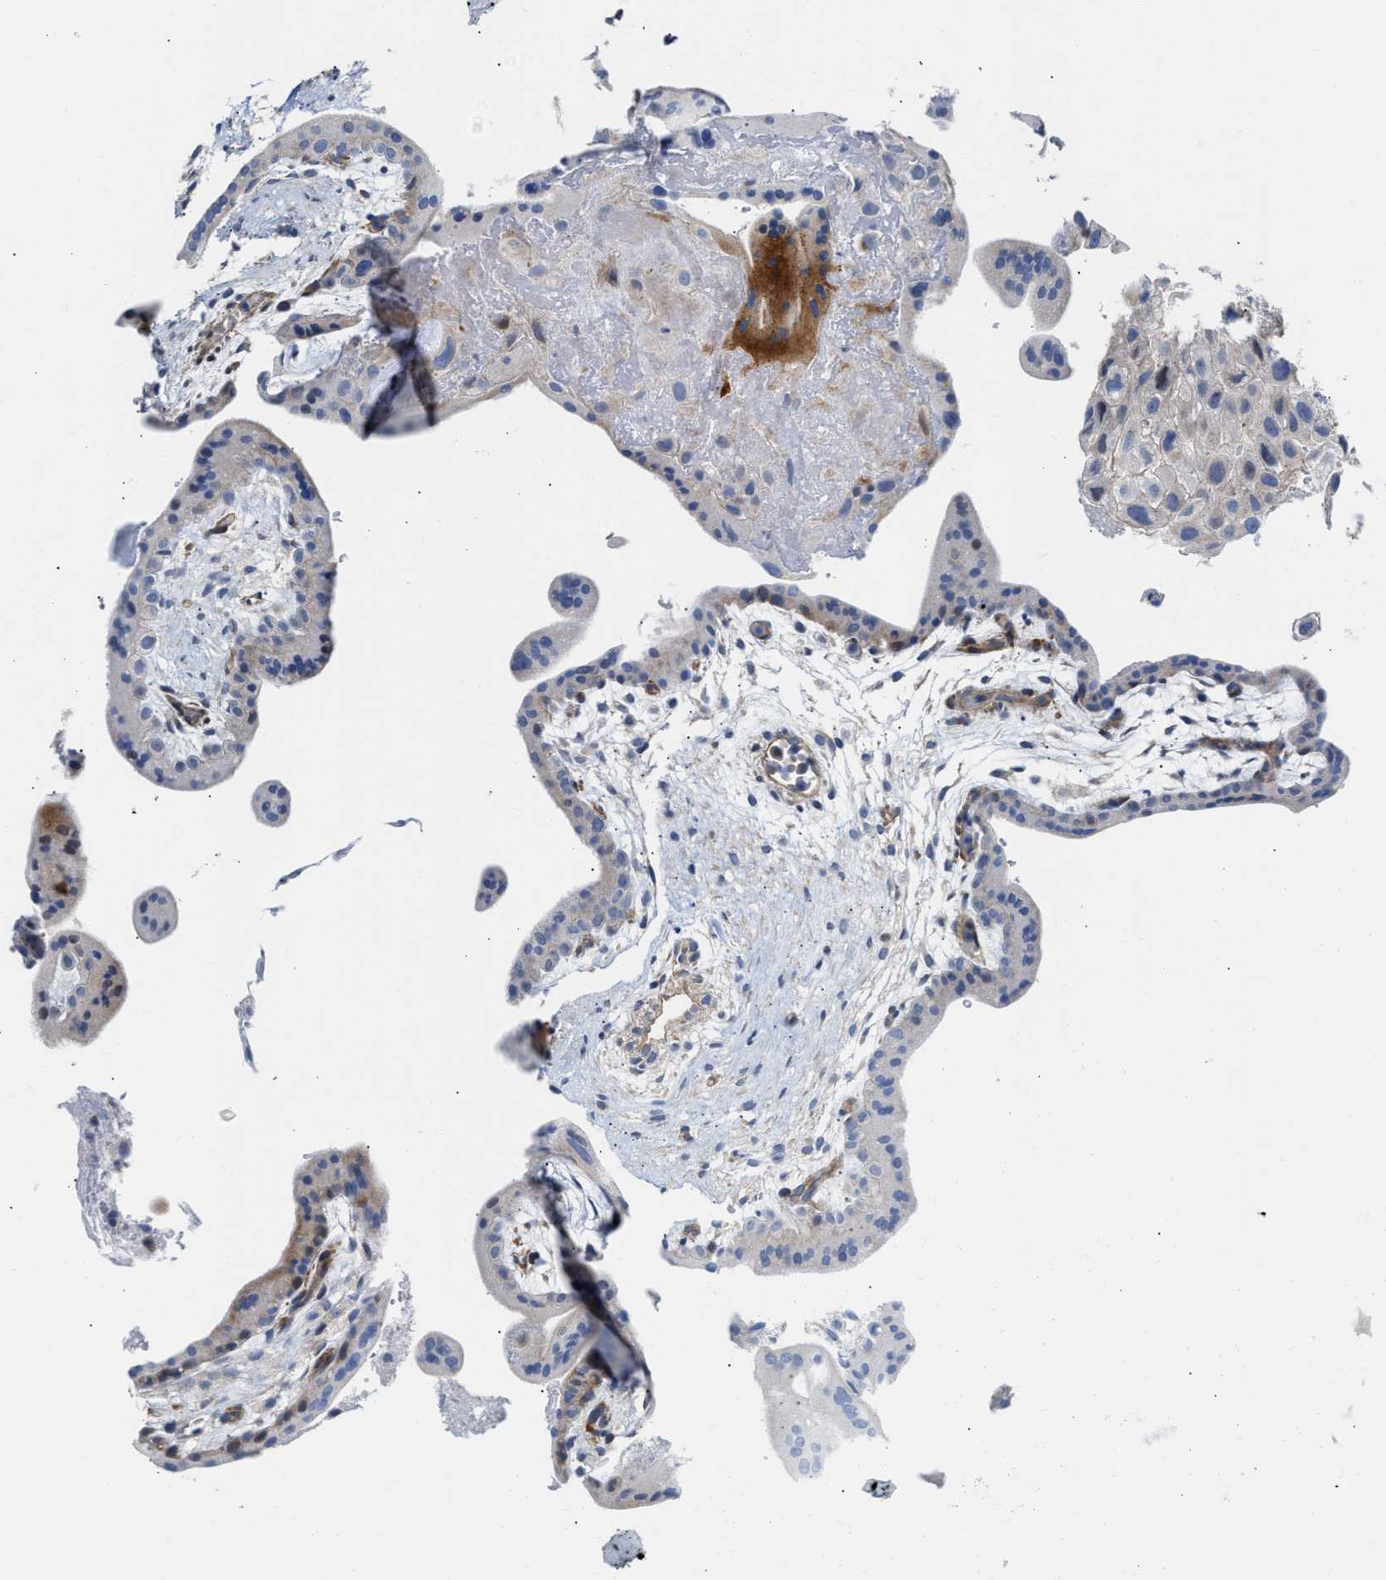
{"staining": {"intensity": "negative", "quantity": "none", "location": "none"}, "tissue": "placenta", "cell_type": "Decidual cells", "image_type": "normal", "snomed": [{"axis": "morphology", "description": "Normal tissue, NOS"}, {"axis": "topography", "description": "Placenta"}], "caption": "This is an immunohistochemistry photomicrograph of benign placenta. There is no positivity in decidual cells.", "gene": "FHL1", "patient": {"sex": "female", "age": 35}}